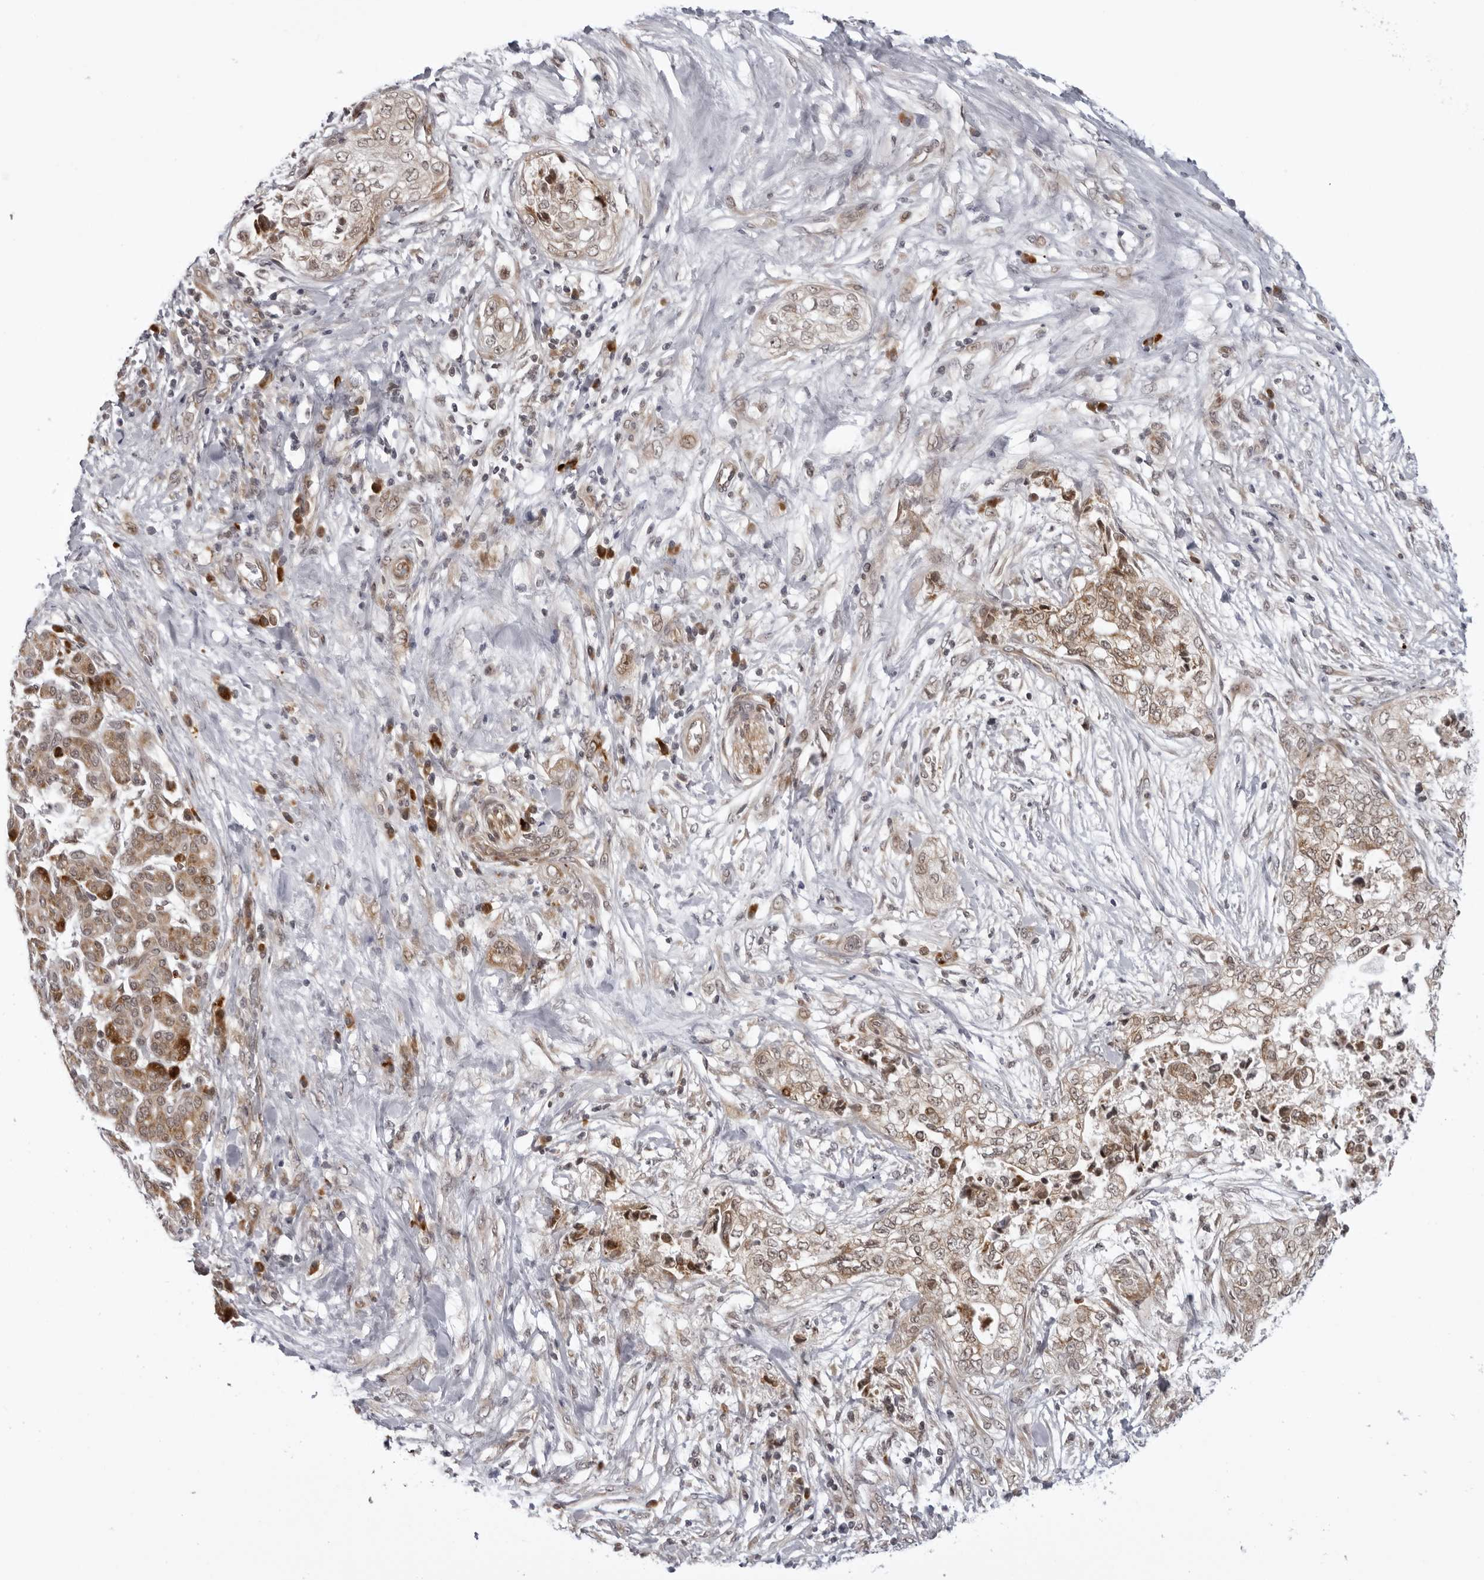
{"staining": {"intensity": "weak", "quantity": ">75%", "location": "cytoplasmic/membranous"}, "tissue": "pancreatic cancer", "cell_type": "Tumor cells", "image_type": "cancer", "snomed": [{"axis": "morphology", "description": "Adenocarcinoma, NOS"}, {"axis": "topography", "description": "Pancreas"}], "caption": "Immunohistochemical staining of pancreatic cancer (adenocarcinoma) demonstrates low levels of weak cytoplasmic/membranous protein positivity in approximately >75% of tumor cells.", "gene": "GCSAML", "patient": {"sex": "male", "age": 72}}